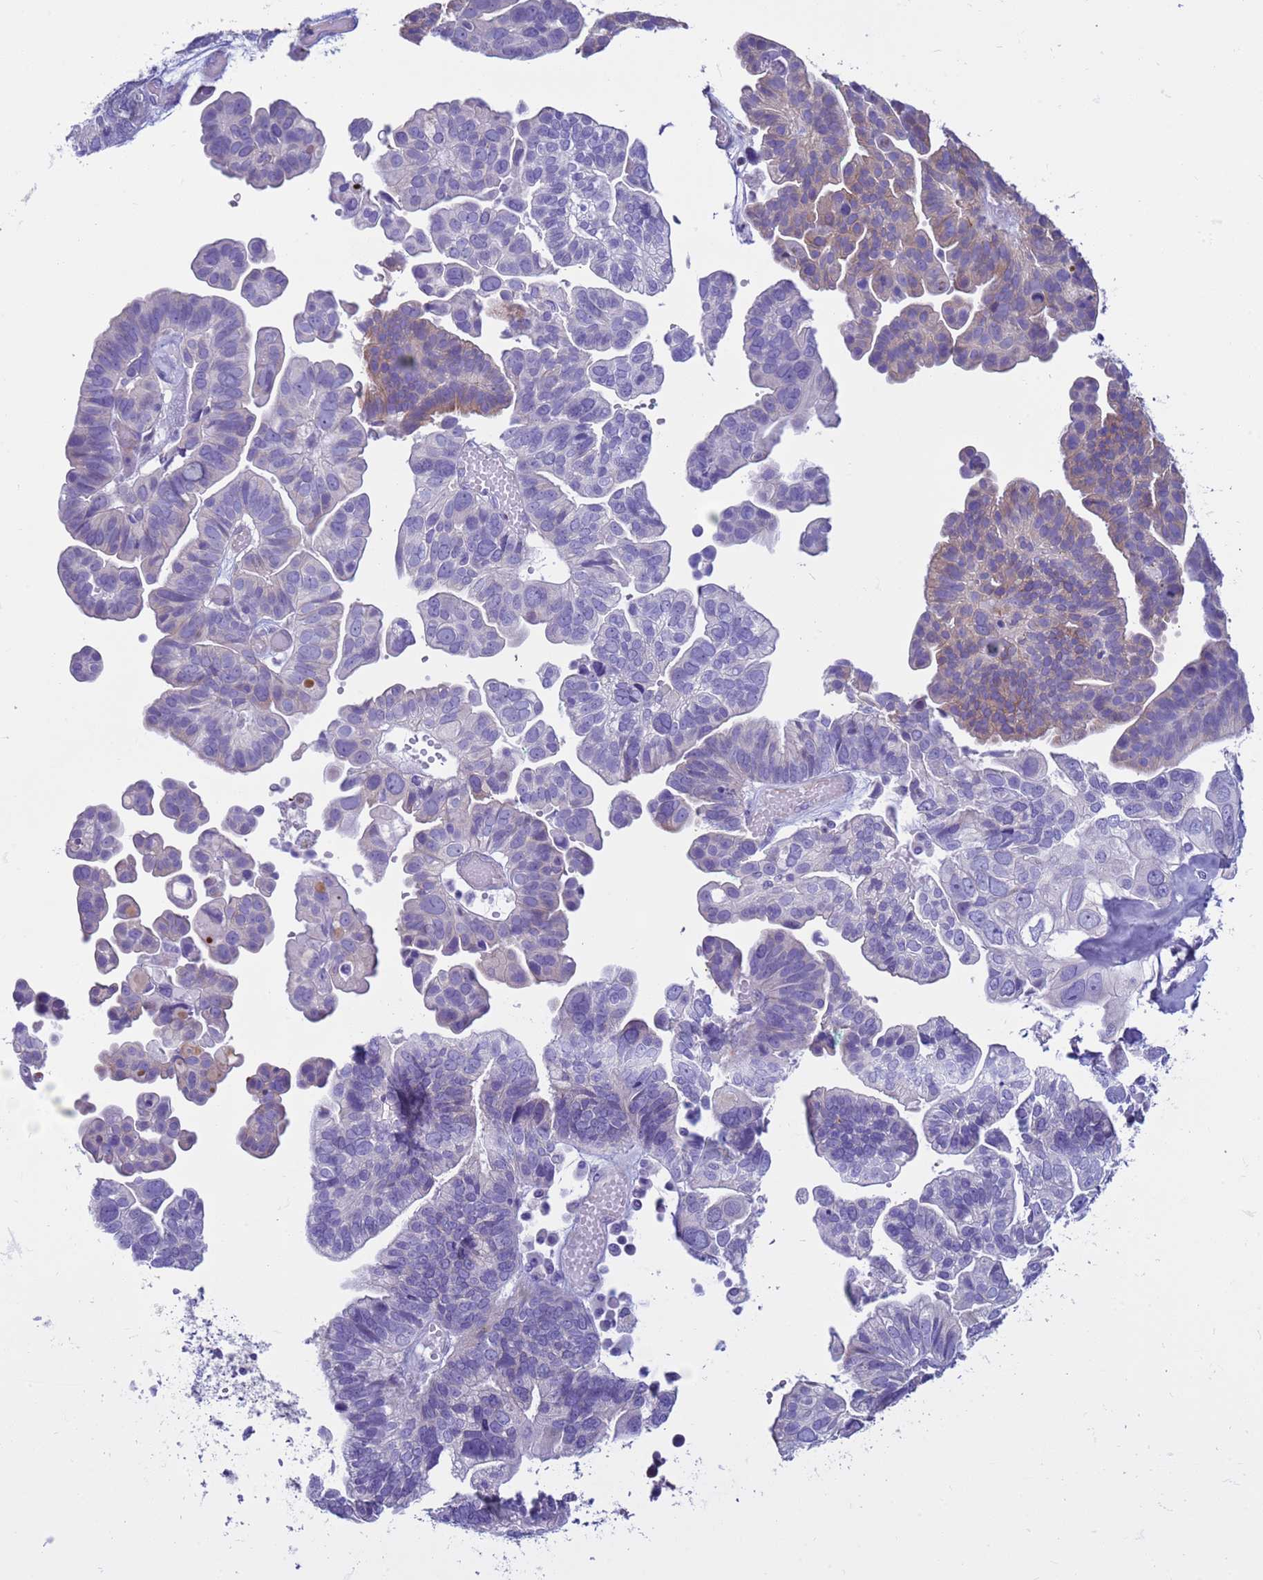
{"staining": {"intensity": "weak", "quantity": "<25%", "location": "cytoplasmic/membranous"}, "tissue": "ovarian cancer", "cell_type": "Tumor cells", "image_type": "cancer", "snomed": [{"axis": "morphology", "description": "Cystadenocarcinoma, serous, NOS"}, {"axis": "topography", "description": "Ovary"}], "caption": "Tumor cells show no significant protein expression in ovarian serous cystadenocarcinoma.", "gene": "CST4", "patient": {"sex": "female", "age": 56}}